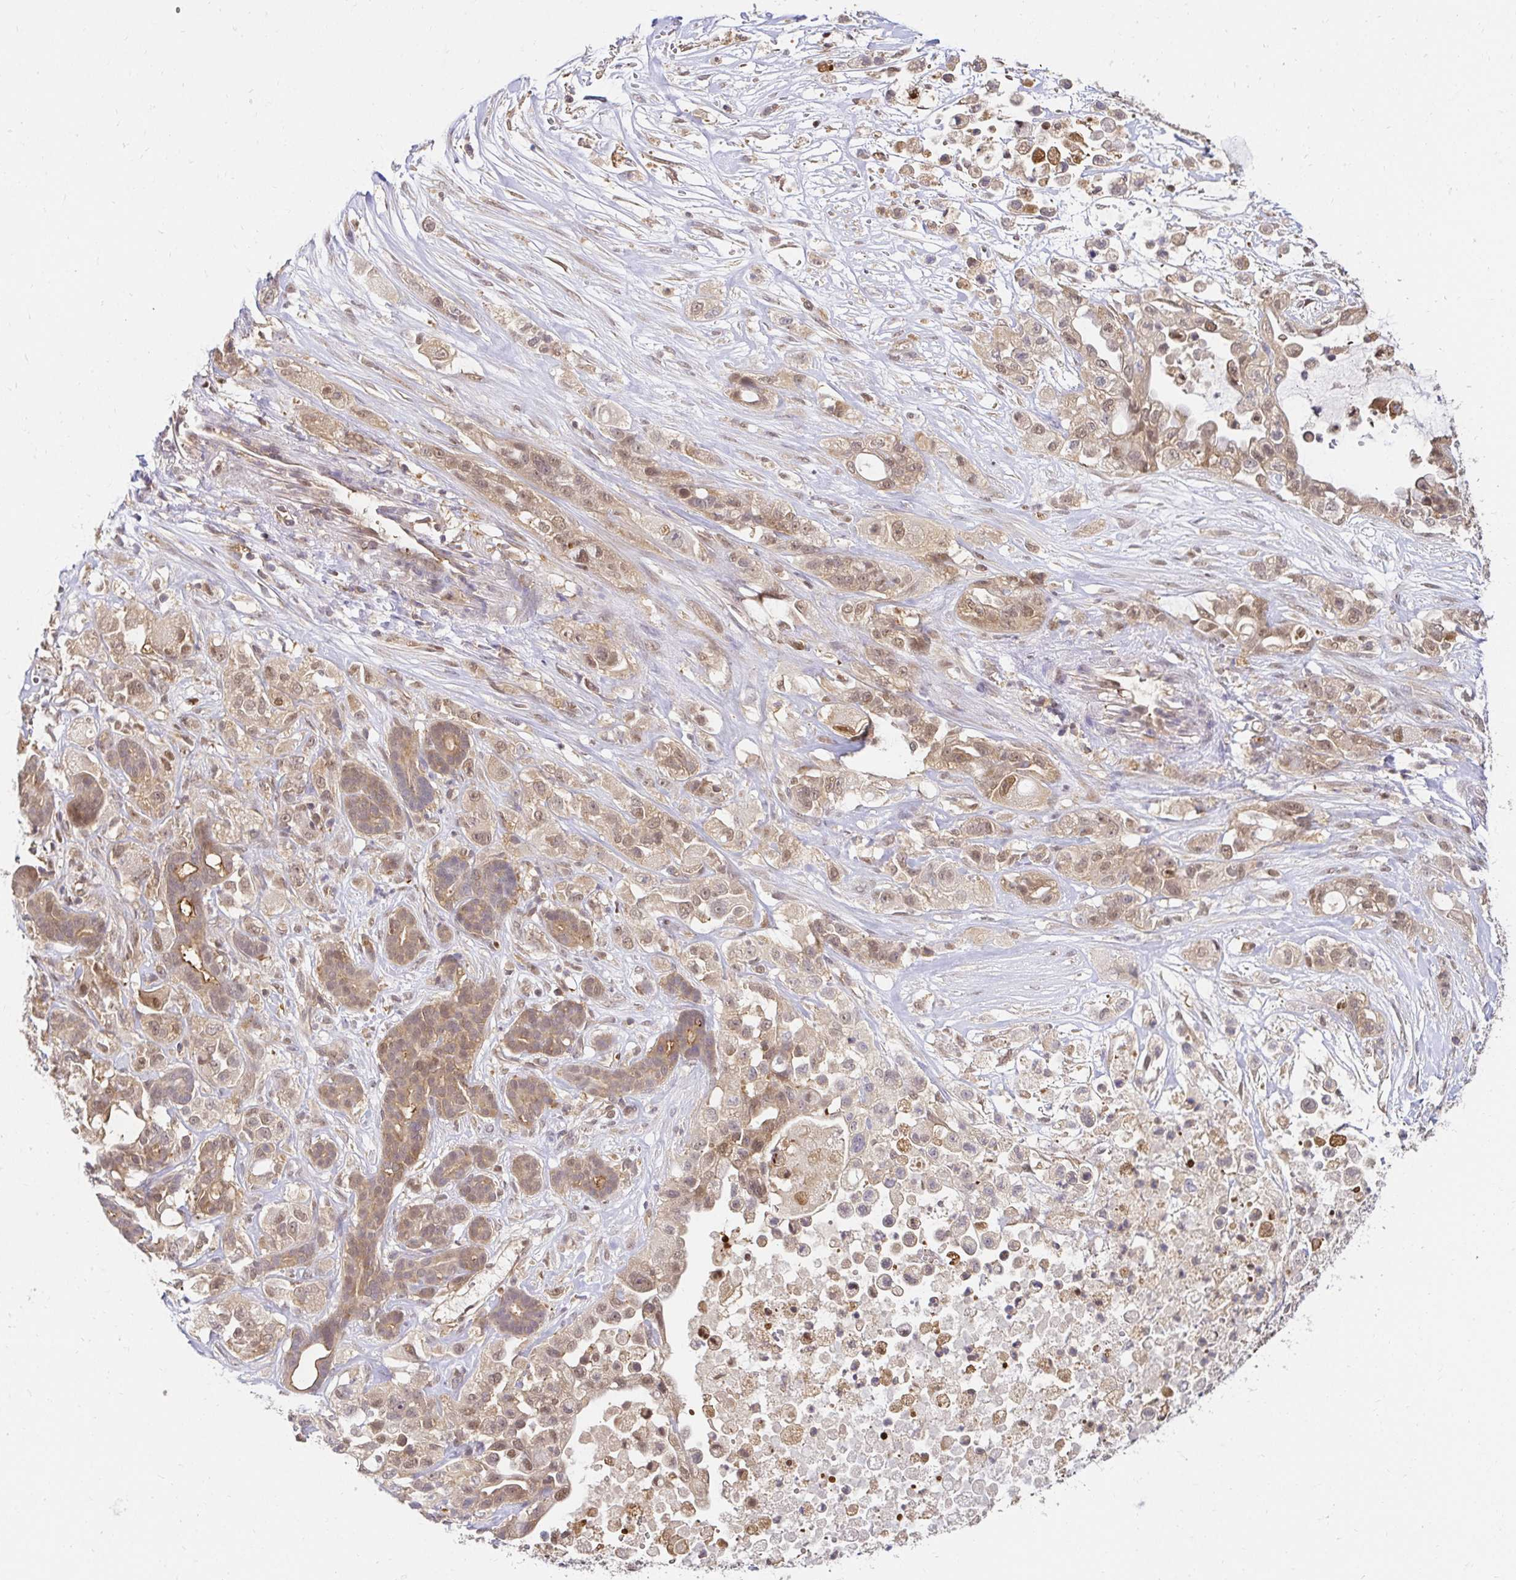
{"staining": {"intensity": "moderate", "quantity": ">75%", "location": "cytoplasmic/membranous,nuclear"}, "tissue": "pancreatic cancer", "cell_type": "Tumor cells", "image_type": "cancer", "snomed": [{"axis": "morphology", "description": "Adenocarcinoma, NOS"}, {"axis": "topography", "description": "Pancreas"}], "caption": "Immunohistochemical staining of pancreatic cancer demonstrates medium levels of moderate cytoplasmic/membranous and nuclear protein expression in approximately >75% of tumor cells. Ihc stains the protein in brown and the nuclei are stained blue.", "gene": "PSMA4", "patient": {"sex": "male", "age": 44}}